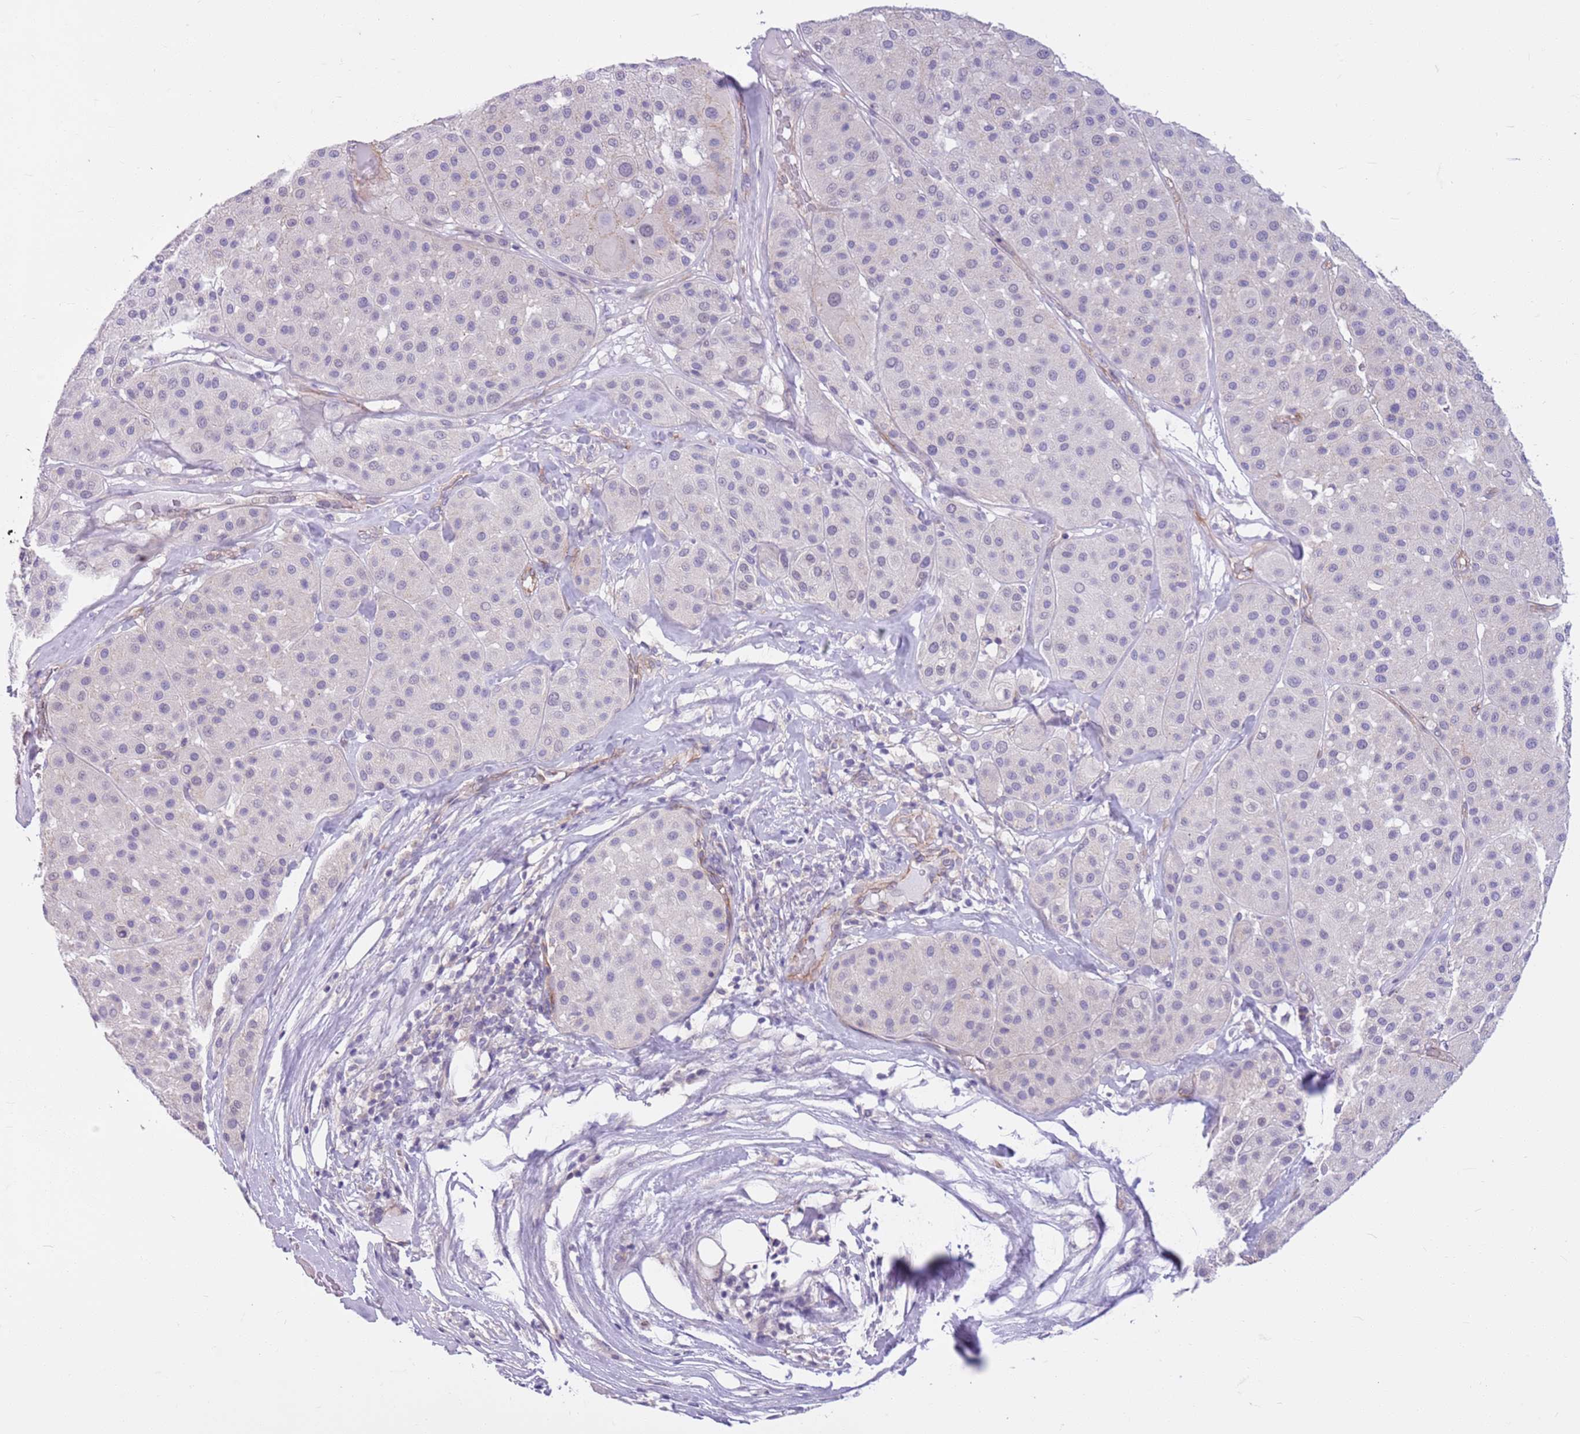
{"staining": {"intensity": "negative", "quantity": "none", "location": "none"}, "tissue": "melanoma", "cell_type": "Tumor cells", "image_type": "cancer", "snomed": [{"axis": "morphology", "description": "Malignant melanoma, Metastatic site"}, {"axis": "topography", "description": "Smooth muscle"}], "caption": "High power microscopy image of an immunohistochemistry (IHC) micrograph of malignant melanoma (metastatic site), revealing no significant expression in tumor cells.", "gene": "PARP8", "patient": {"sex": "male", "age": 41}}